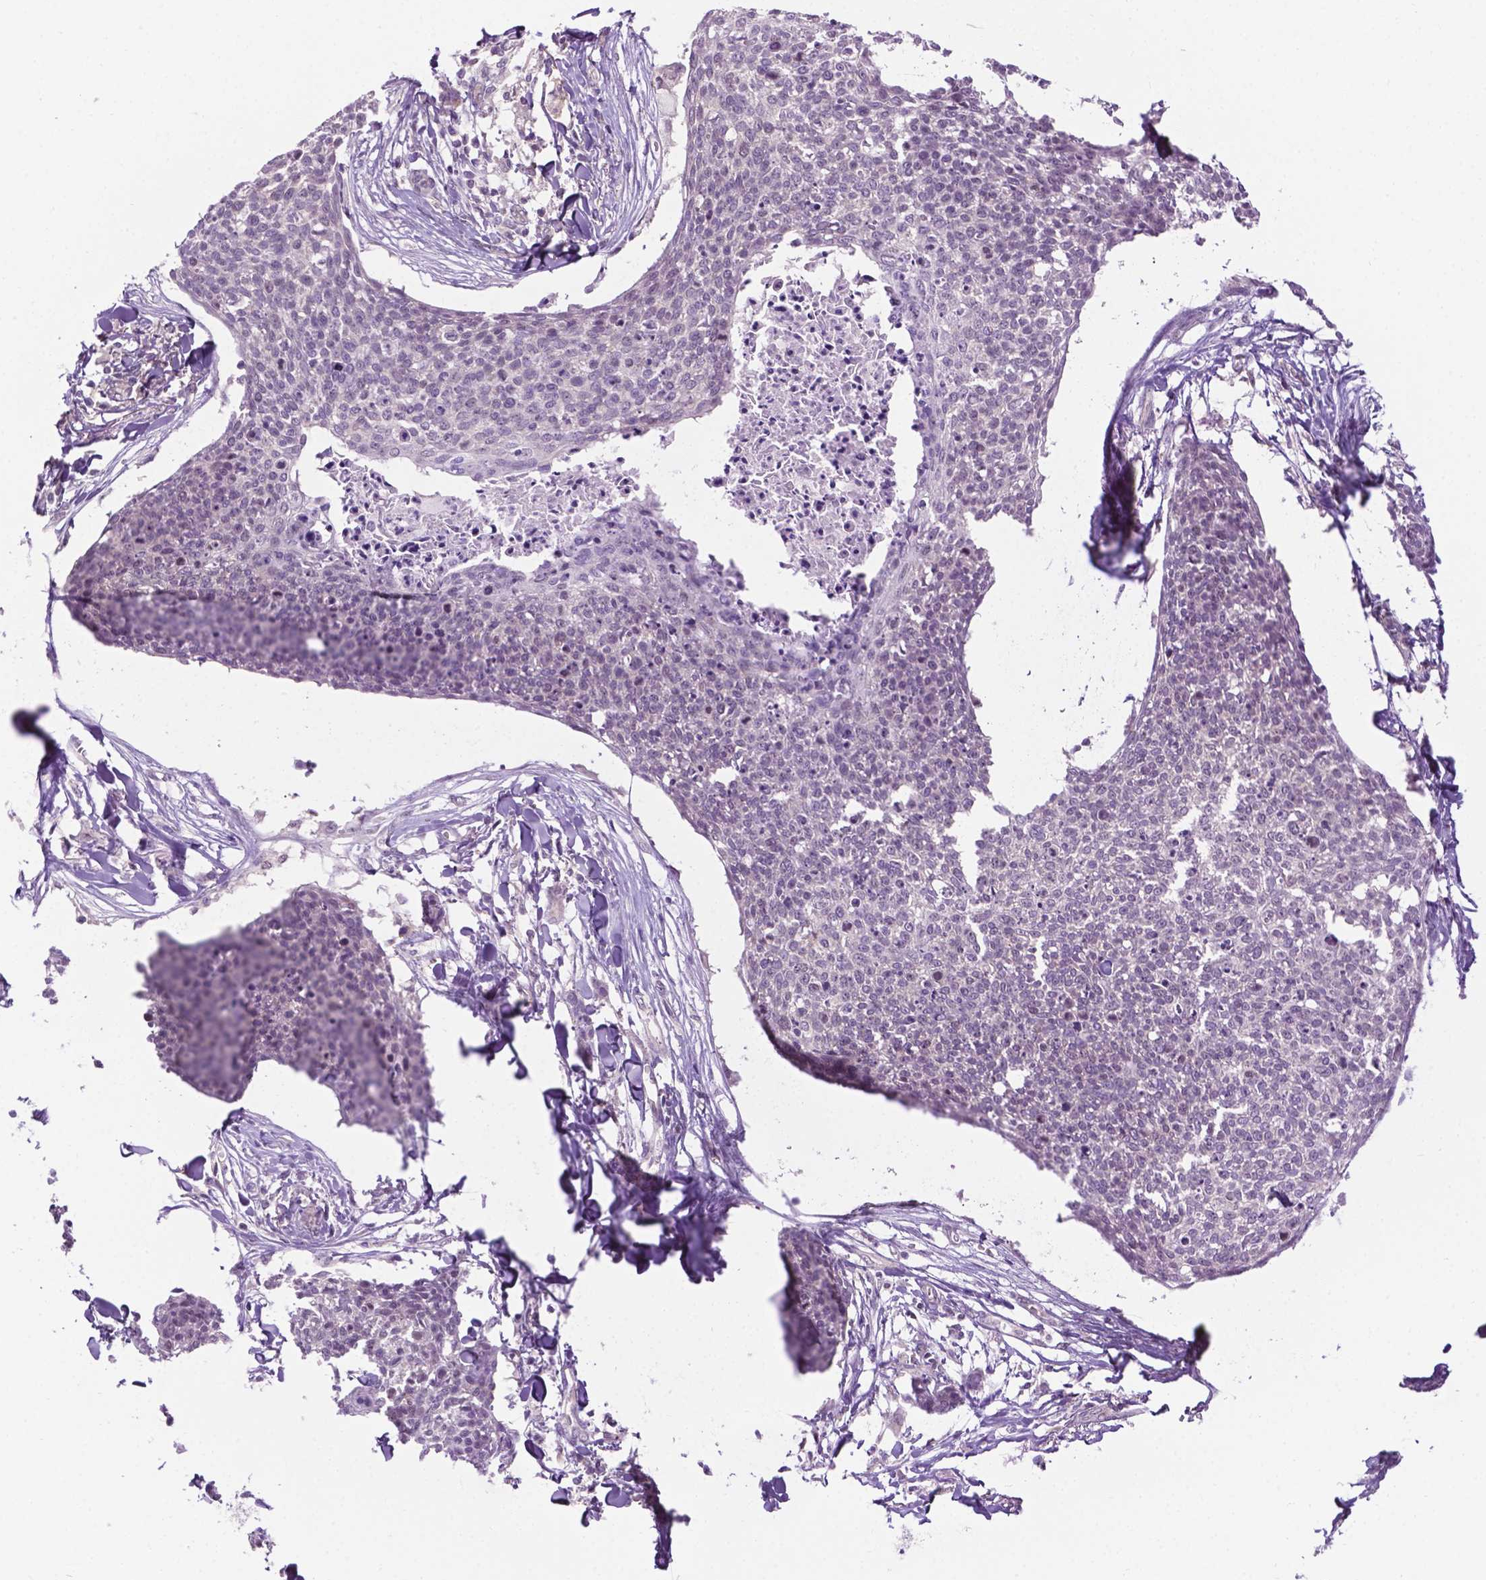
{"staining": {"intensity": "negative", "quantity": "none", "location": "none"}, "tissue": "skin cancer", "cell_type": "Tumor cells", "image_type": "cancer", "snomed": [{"axis": "morphology", "description": "Squamous cell carcinoma, NOS"}, {"axis": "topography", "description": "Skin"}, {"axis": "topography", "description": "Vulva"}], "caption": "This is an immunohistochemistry image of human squamous cell carcinoma (skin). There is no positivity in tumor cells.", "gene": "DENND4A", "patient": {"sex": "female", "age": 75}}